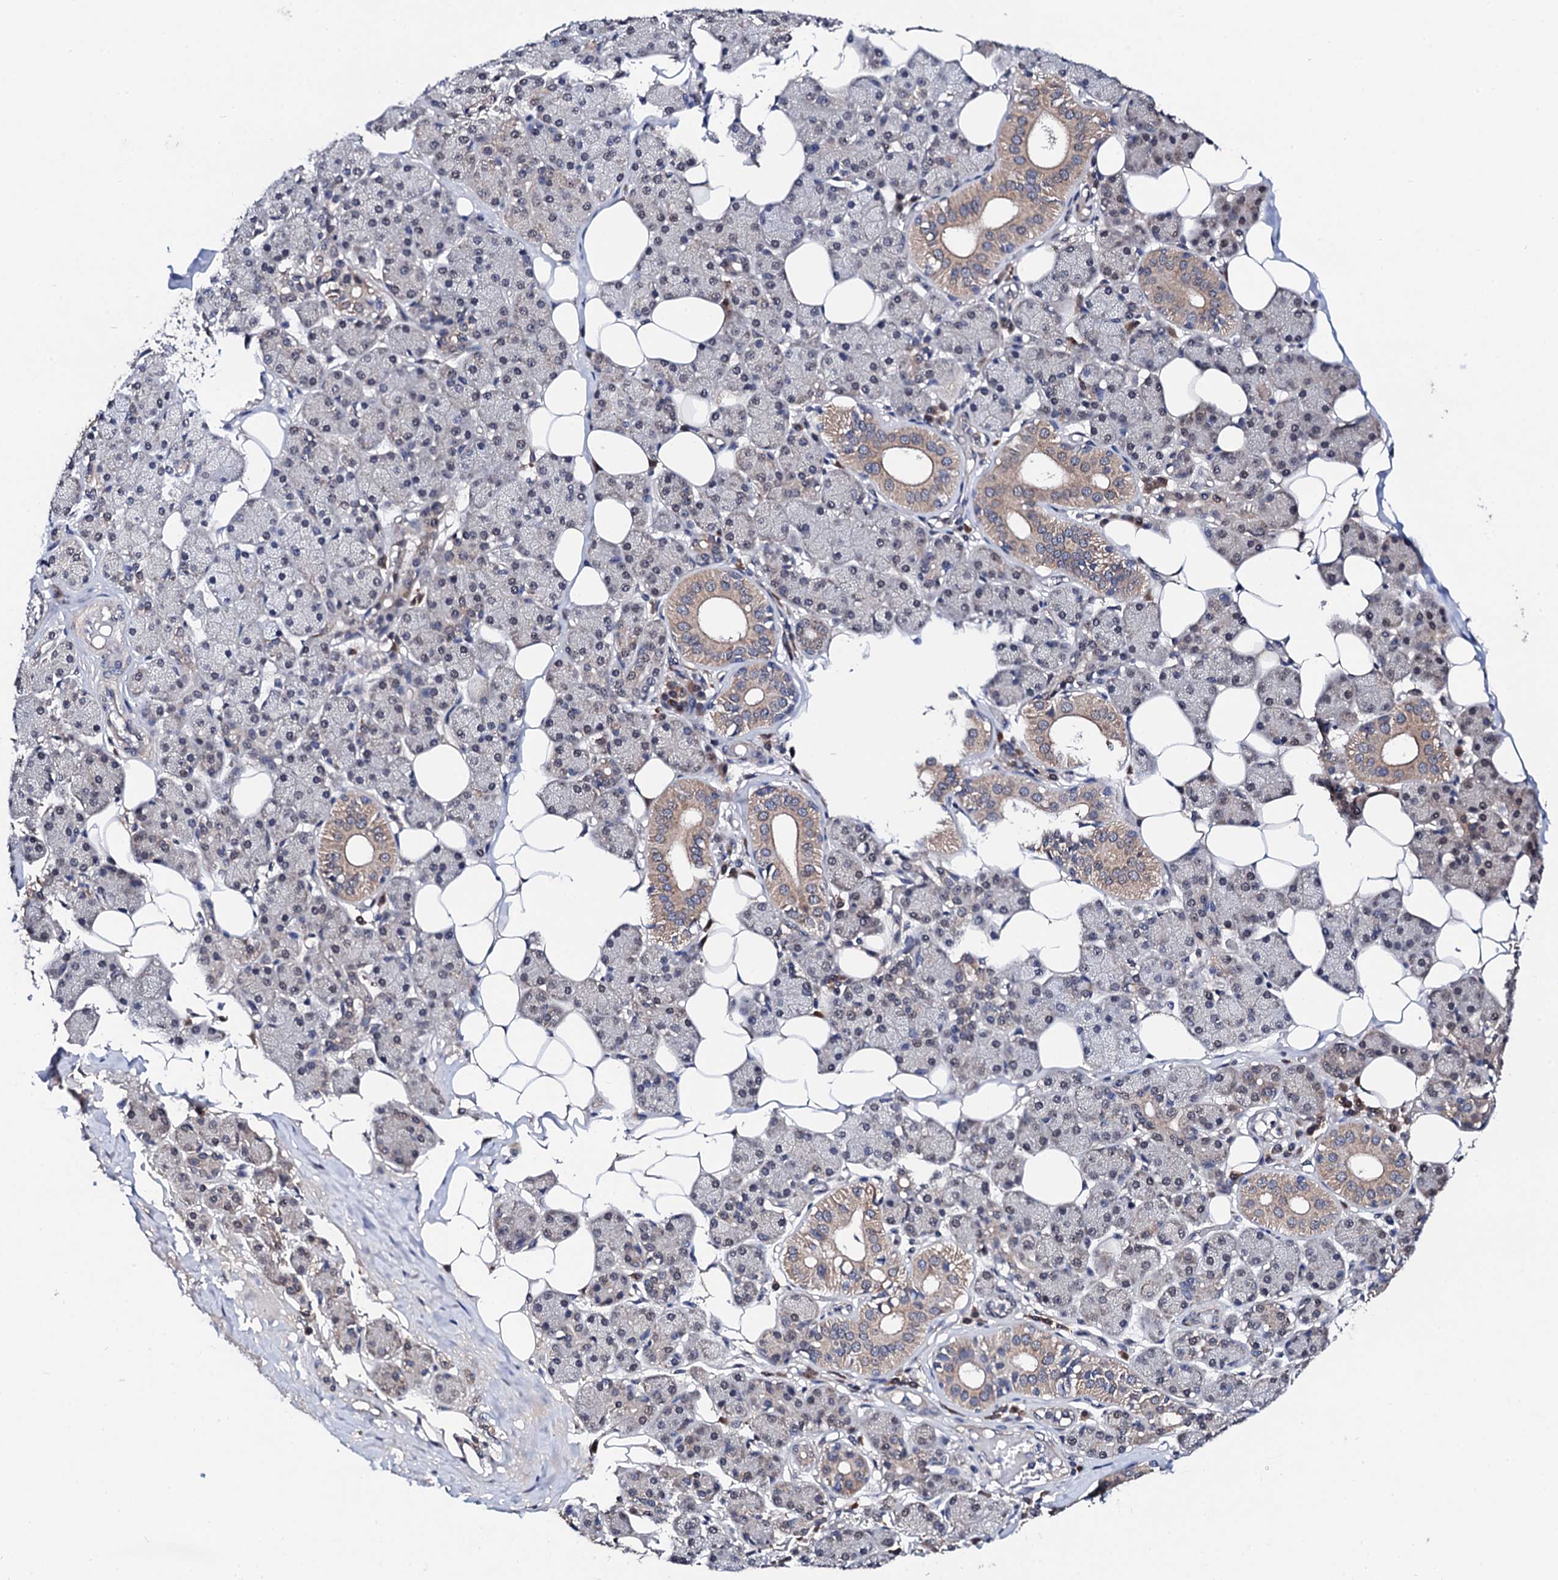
{"staining": {"intensity": "weak", "quantity": "25%-75%", "location": "cytoplasmic/membranous,nuclear"}, "tissue": "salivary gland", "cell_type": "Glandular cells", "image_type": "normal", "snomed": [{"axis": "morphology", "description": "Normal tissue, NOS"}, {"axis": "topography", "description": "Salivary gland"}], "caption": "This micrograph displays immunohistochemistry (IHC) staining of unremarkable salivary gland, with low weak cytoplasmic/membranous,nuclear staining in approximately 25%-75% of glandular cells.", "gene": "IP6K1", "patient": {"sex": "female", "age": 33}}